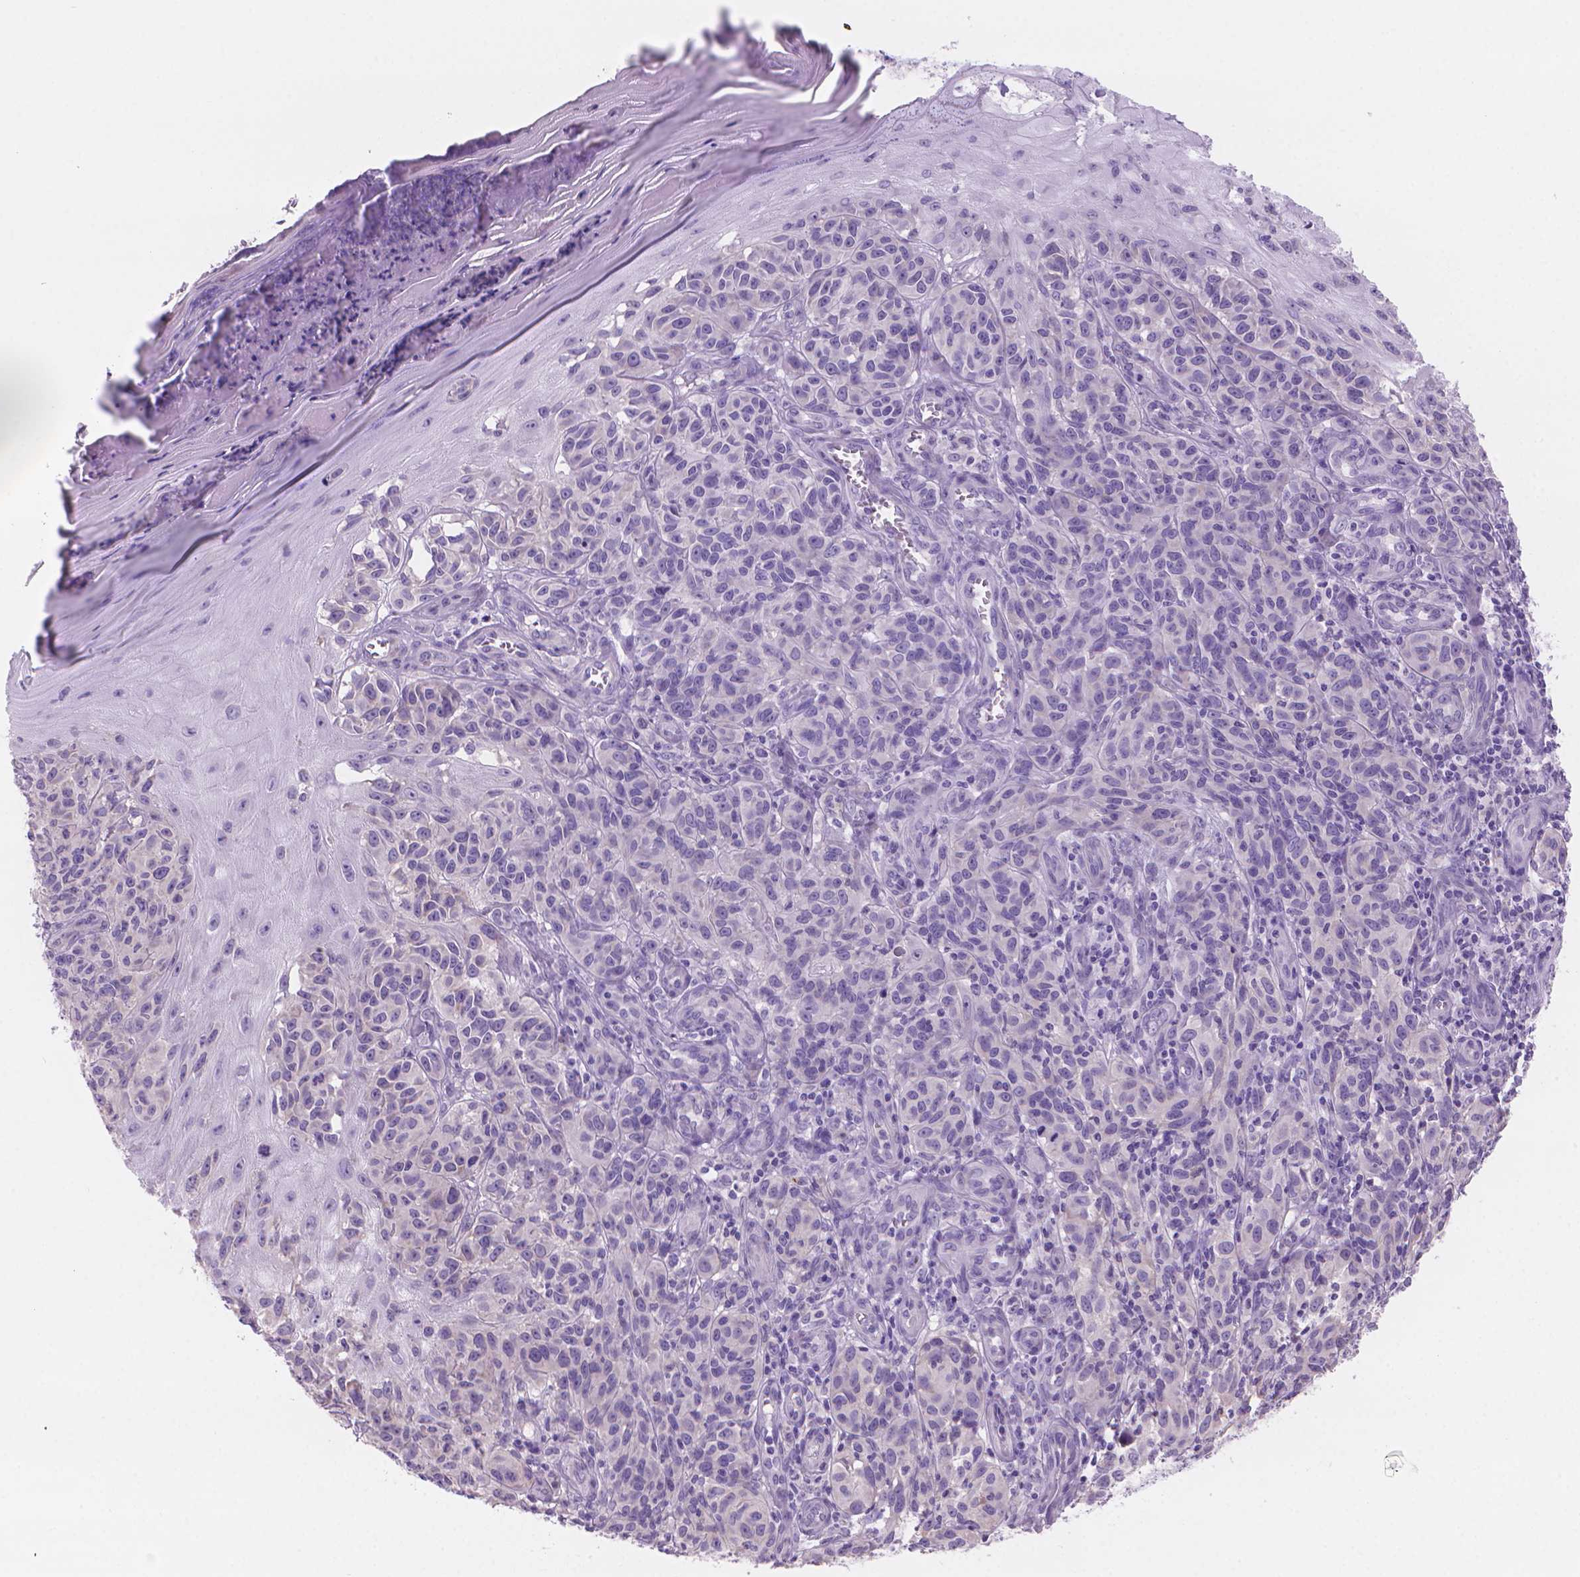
{"staining": {"intensity": "negative", "quantity": "none", "location": "none"}, "tissue": "melanoma", "cell_type": "Tumor cells", "image_type": "cancer", "snomed": [{"axis": "morphology", "description": "Malignant melanoma, NOS"}, {"axis": "topography", "description": "Skin"}], "caption": "Immunohistochemical staining of malignant melanoma displays no significant staining in tumor cells. (DAB IHC with hematoxylin counter stain).", "gene": "ENSG00000187186", "patient": {"sex": "female", "age": 53}}